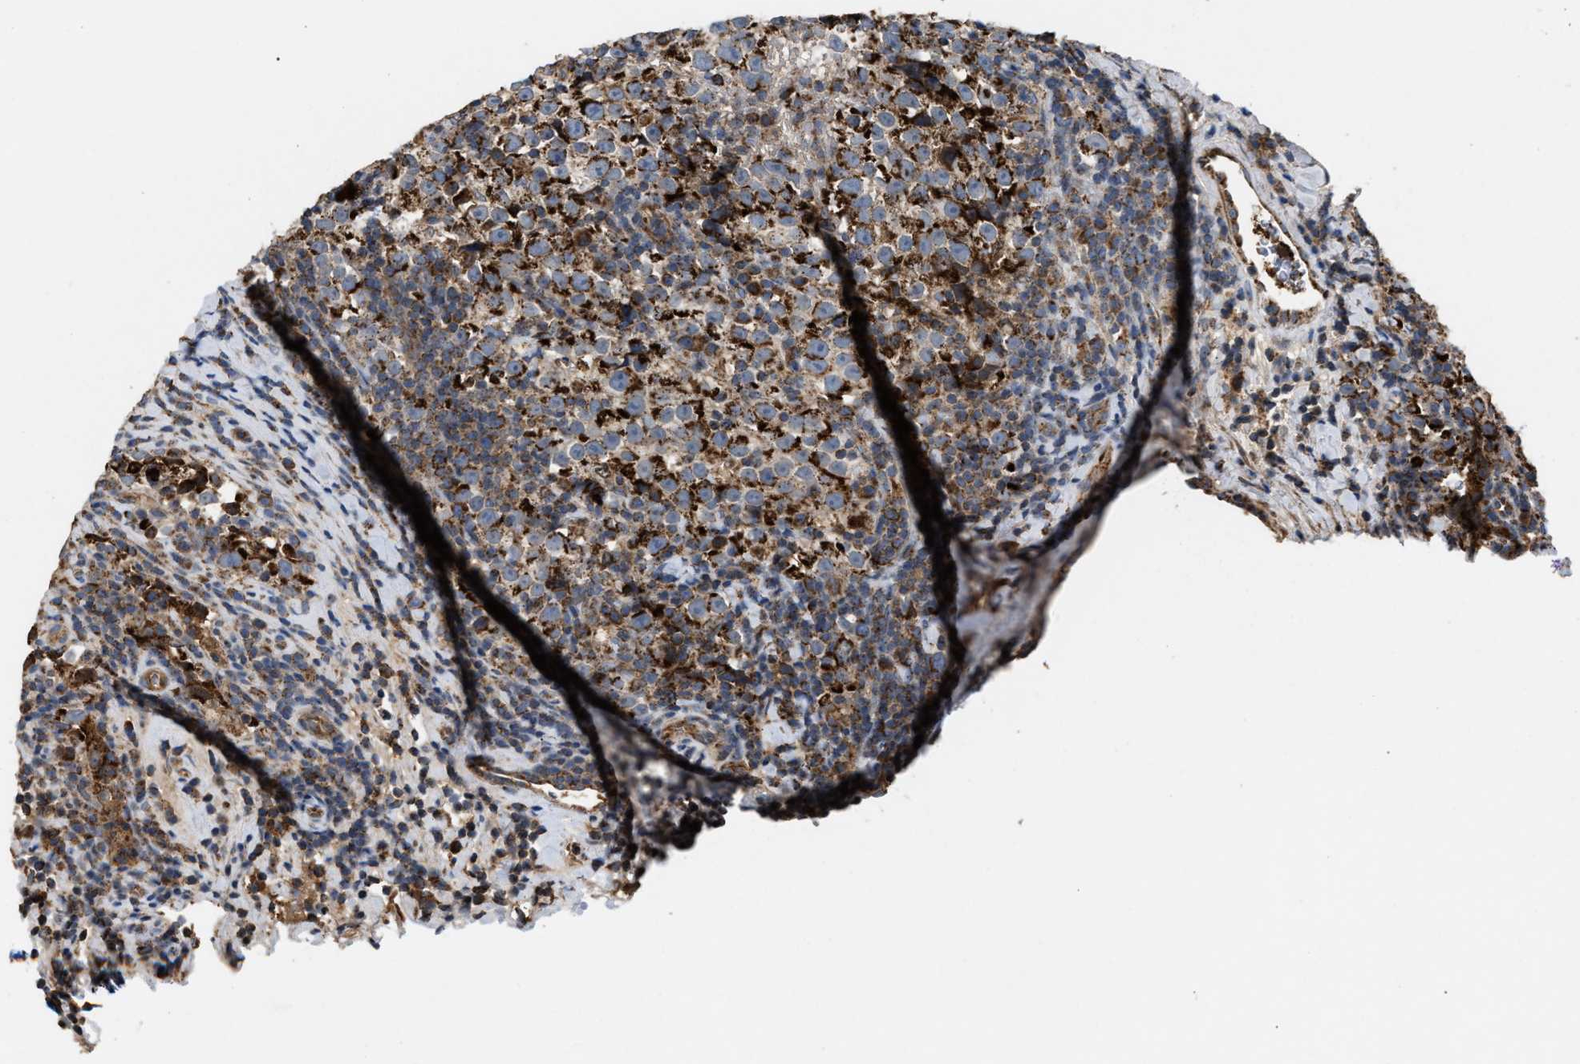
{"staining": {"intensity": "strong", "quantity": ">75%", "location": "cytoplasmic/membranous"}, "tissue": "testis cancer", "cell_type": "Tumor cells", "image_type": "cancer", "snomed": [{"axis": "morphology", "description": "Normal tissue, NOS"}, {"axis": "morphology", "description": "Seminoma, NOS"}, {"axis": "topography", "description": "Testis"}], "caption": "Tumor cells exhibit high levels of strong cytoplasmic/membranous staining in about >75% of cells in testis cancer (seminoma).", "gene": "TACO1", "patient": {"sex": "male", "age": 43}}